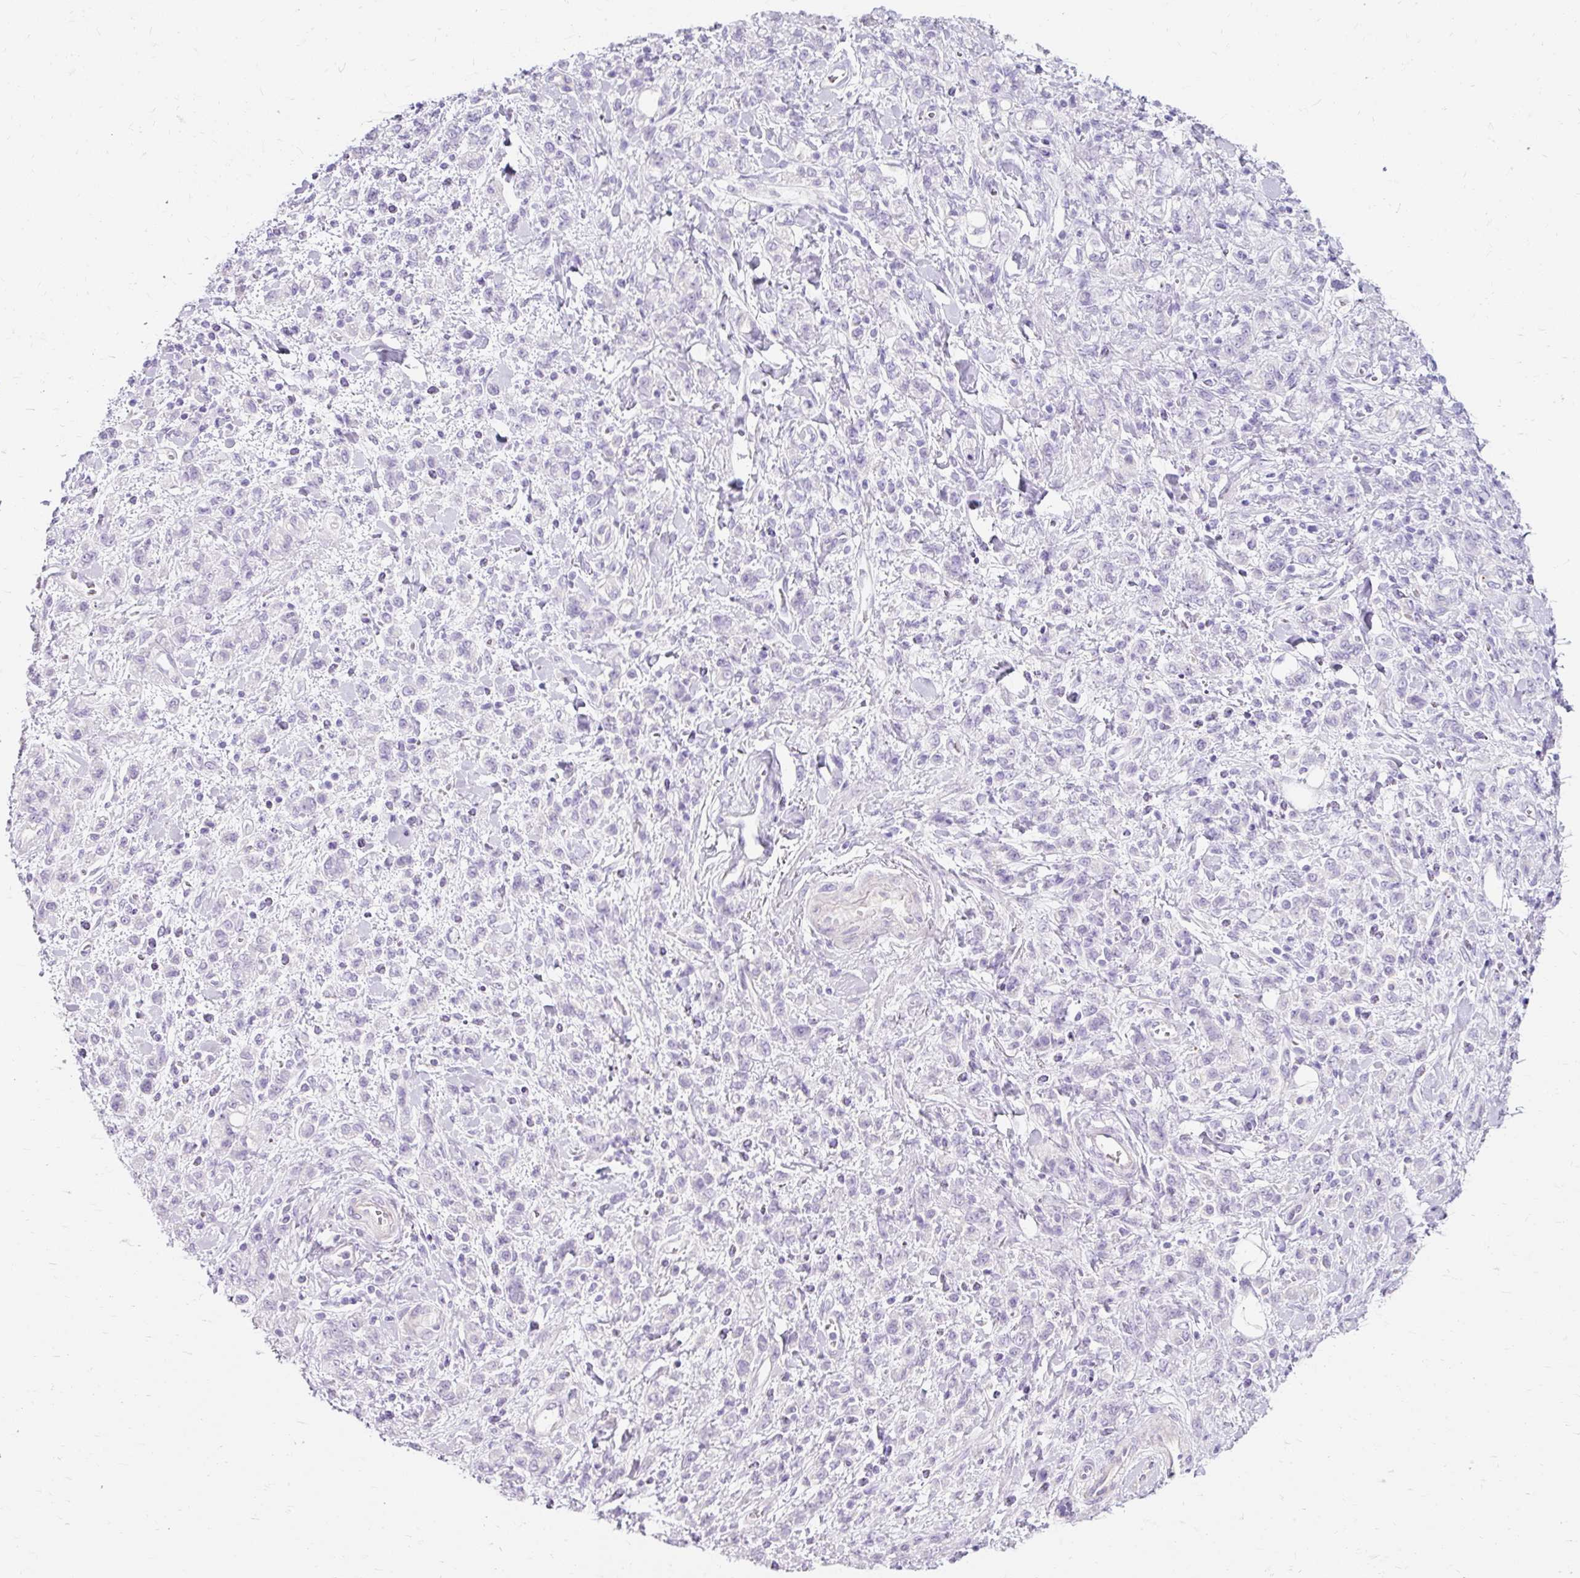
{"staining": {"intensity": "negative", "quantity": "none", "location": "none"}, "tissue": "stomach cancer", "cell_type": "Tumor cells", "image_type": "cancer", "snomed": [{"axis": "morphology", "description": "Adenocarcinoma, NOS"}, {"axis": "topography", "description": "Stomach"}], "caption": "Immunohistochemistry of human stomach adenocarcinoma shows no positivity in tumor cells.", "gene": "TMEM213", "patient": {"sex": "male", "age": 77}}